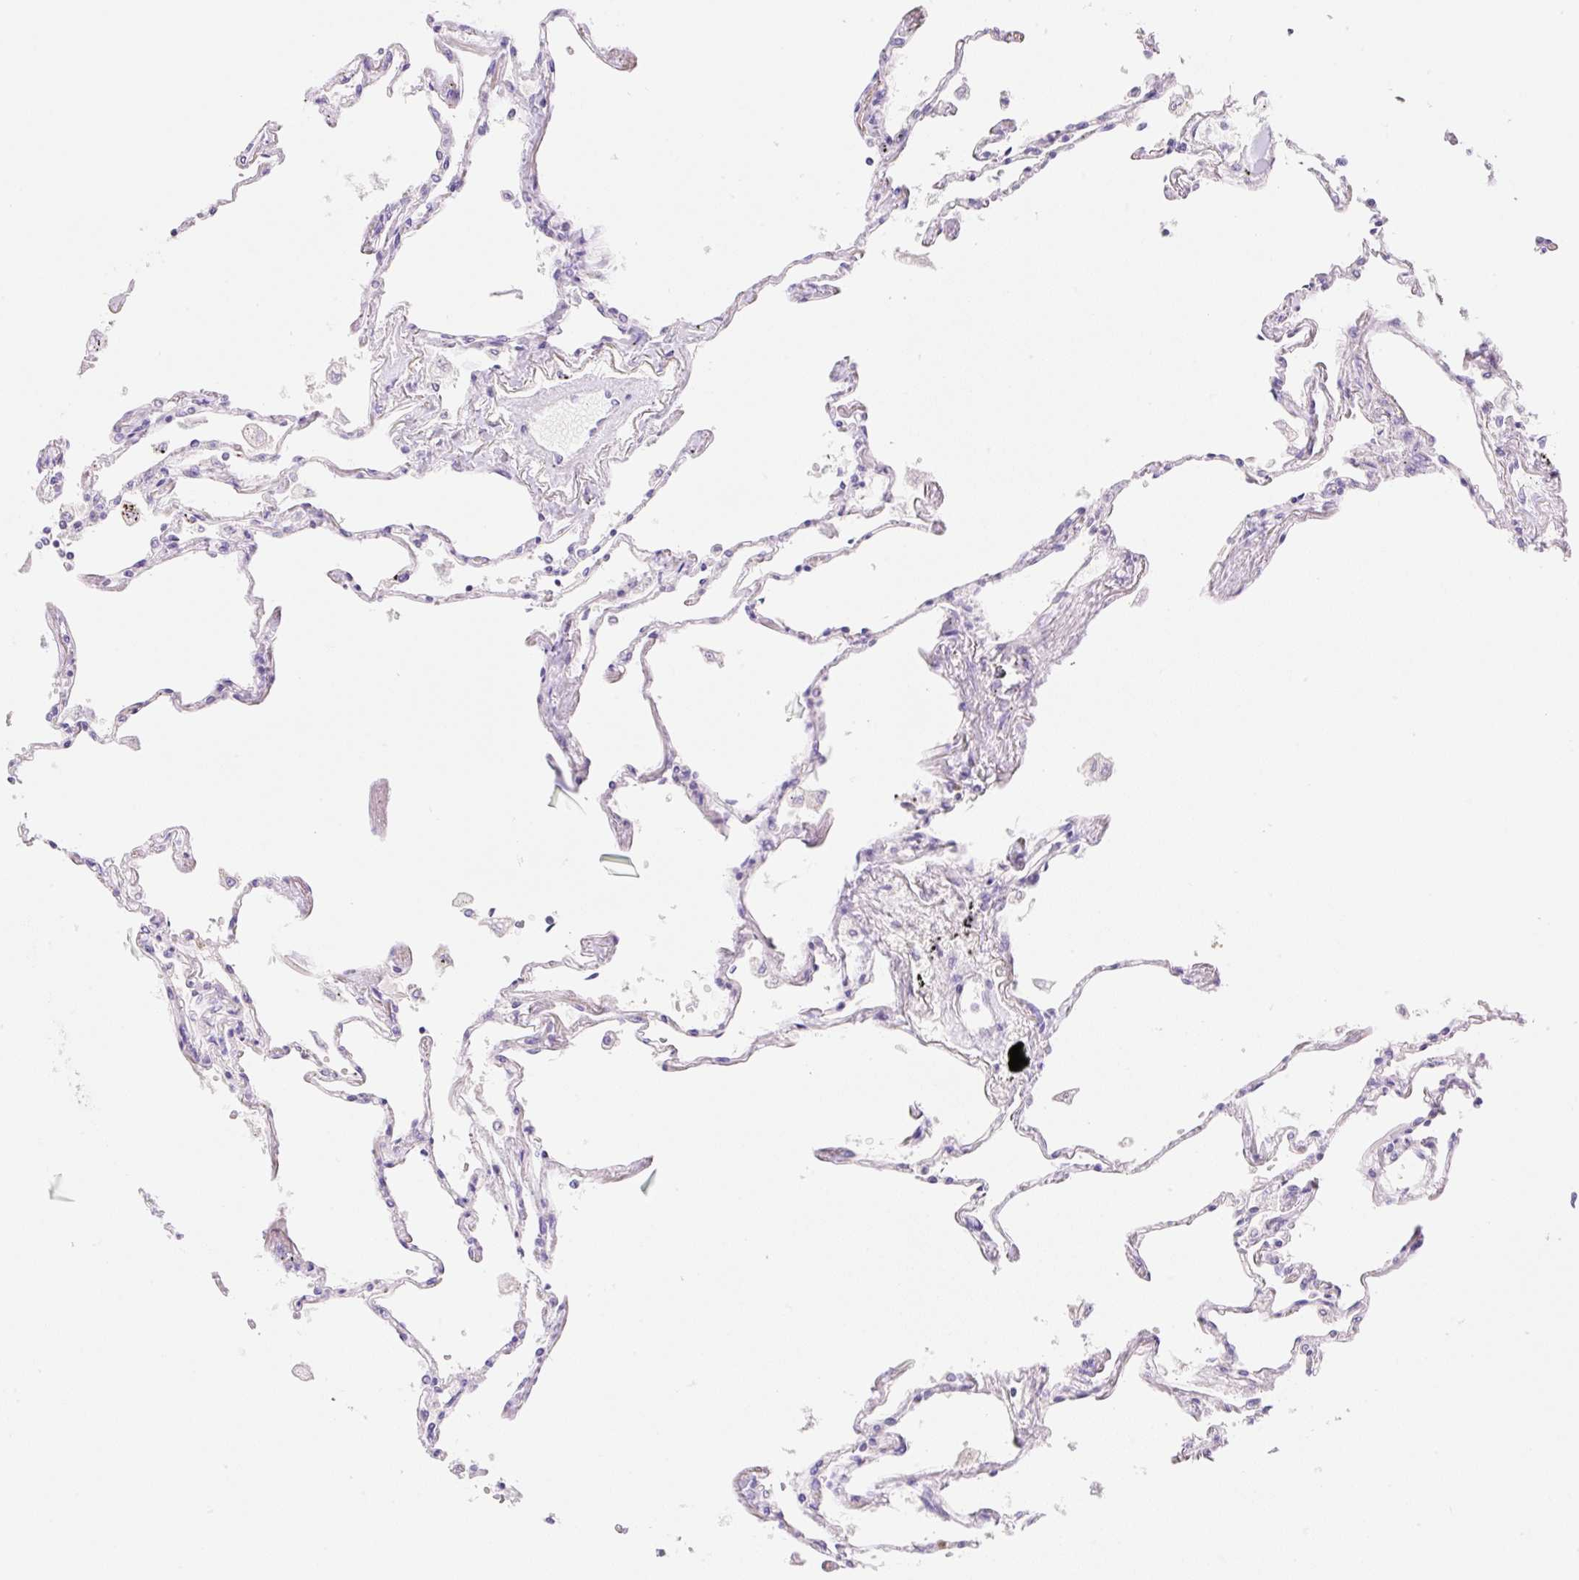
{"staining": {"intensity": "negative", "quantity": "none", "location": "none"}, "tissue": "lung", "cell_type": "Alveolar cells", "image_type": "normal", "snomed": [{"axis": "morphology", "description": "Normal tissue, NOS"}, {"axis": "topography", "description": "Lung"}], "caption": "IHC histopathology image of benign lung stained for a protein (brown), which displays no expression in alveolar cells. Nuclei are stained in blue.", "gene": "DENND5A", "patient": {"sex": "female", "age": 67}}